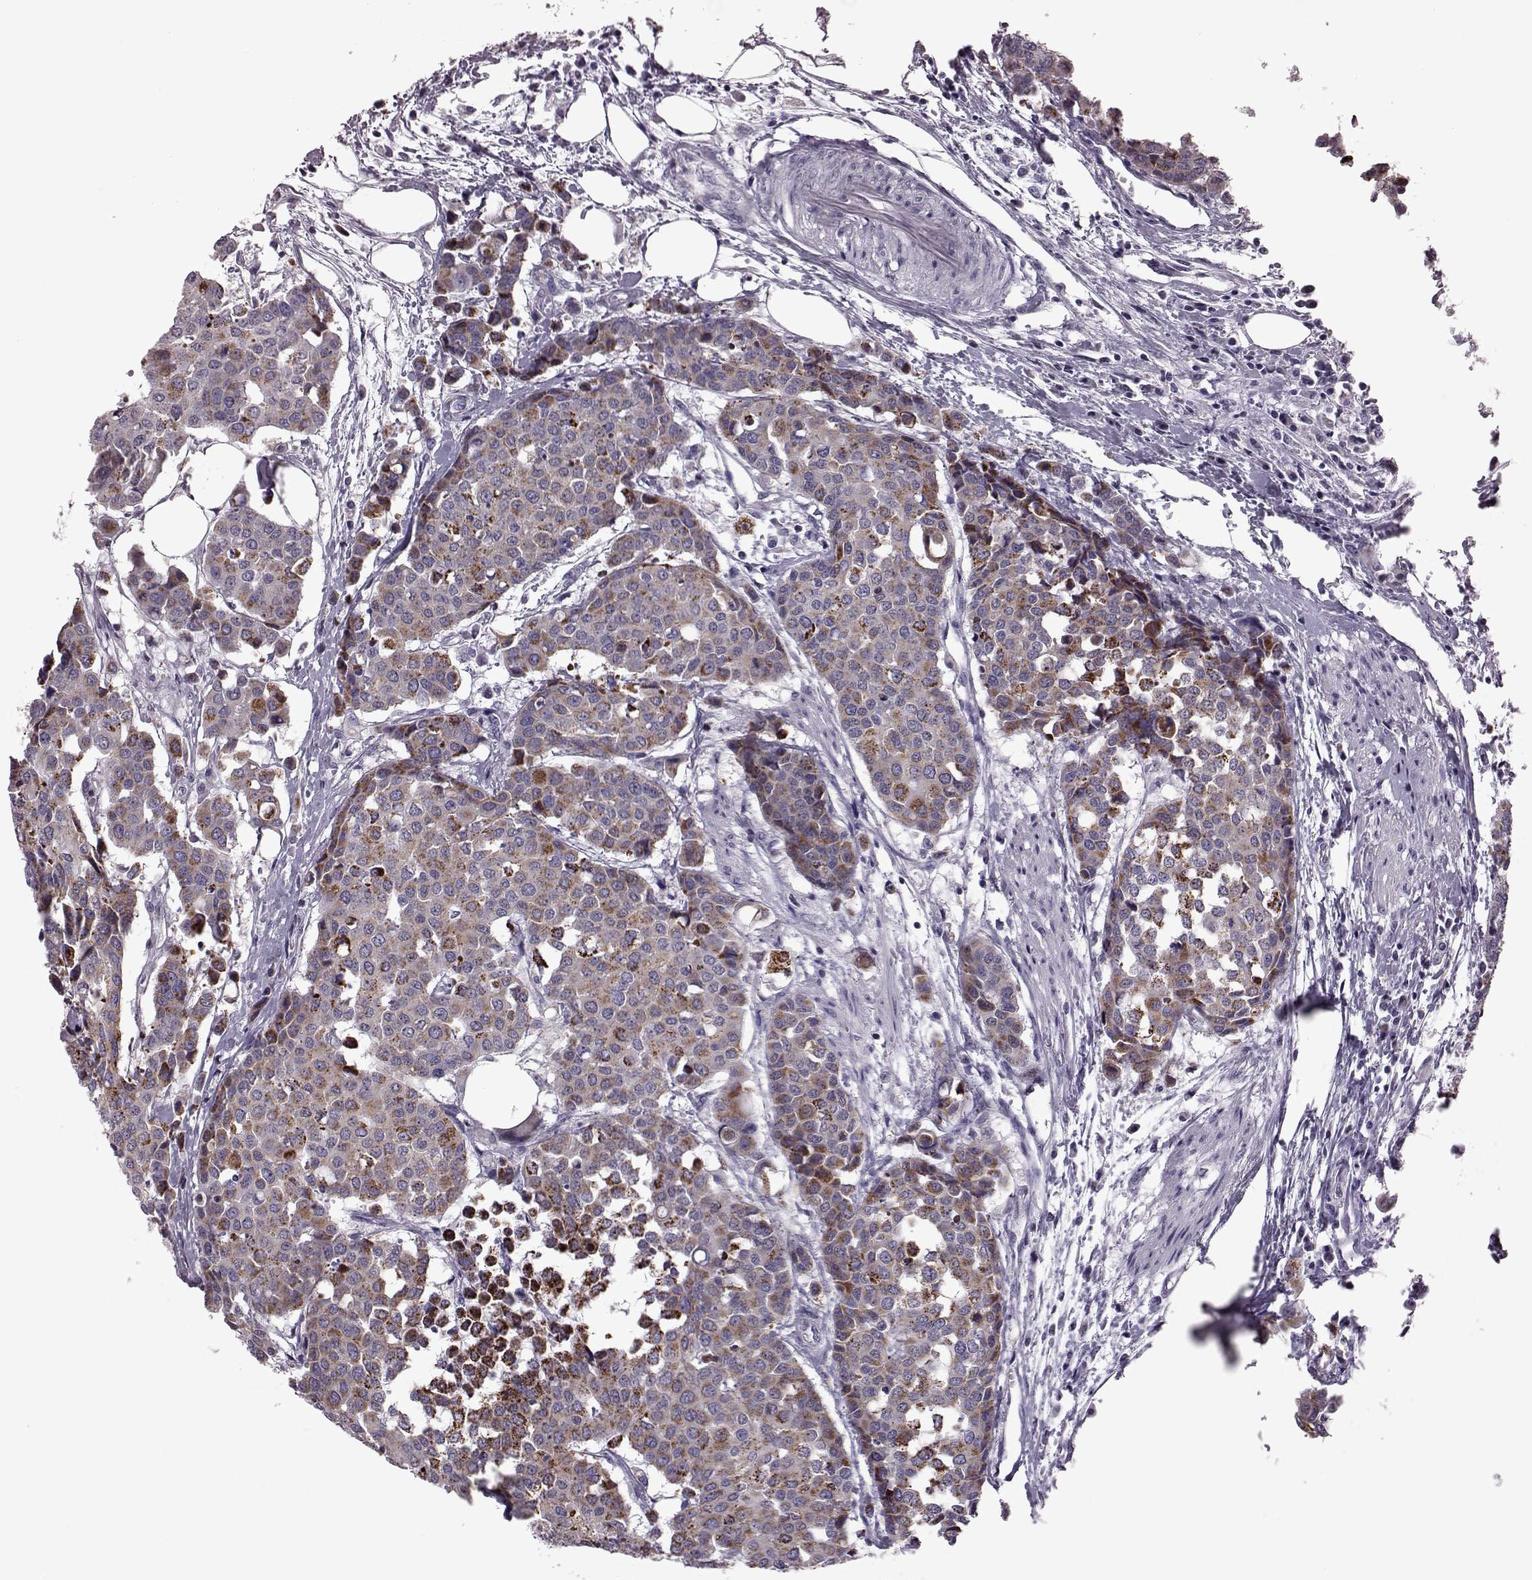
{"staining": {"intensity": "moderate", "quantity": ">75%", "location": "cytoplasmic/membranous"}, "tissue": "carcinoid", "cell_type": "Tumor cells", "image_type": "cancer", "snomed": [{"axis": "morphology", "description": "Carcinoid, malignant, NOS"}, {"axis": "topography", "description": "Colon"}], "caption": "Protein staining of carcinoid tissue shows moderate cytoplasmic/membranous expression in about >75% of tumor cells.", "gene": "RIMS2", "patient": {"sex": "male", "age": 81}}